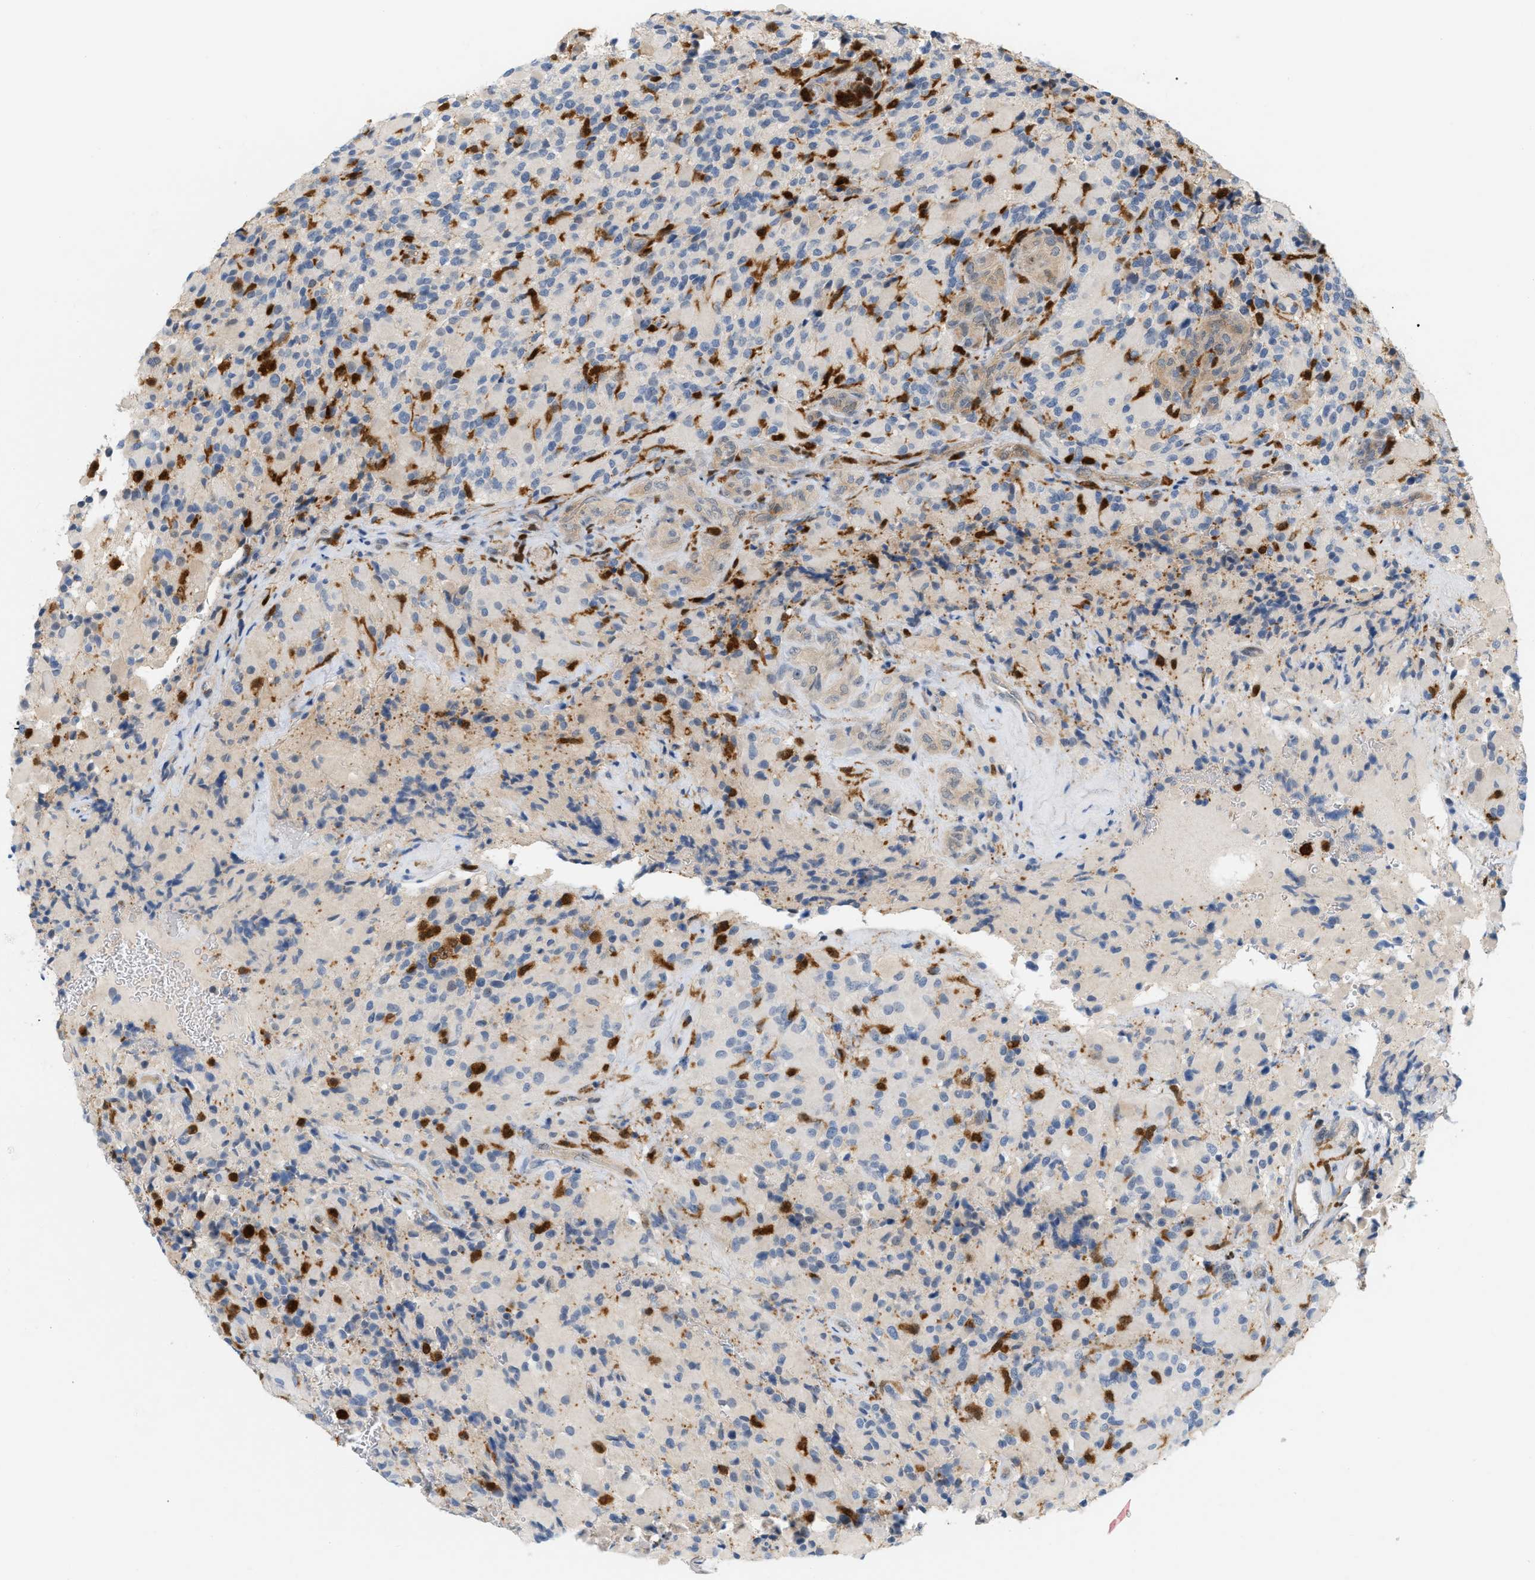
{"staining": {"intensity": "strong", "quantity": "<25%", "location": "cytoplasmic/membranous,nuclear"}, "tissue": "glioma", "cell_type": "Tumor cells", "image_type": "cancer", "snomed": [{"axis": "morphology", "description": "Glioma, malignant, High grade"}, {"axis": "topography", "description": "Brain"}], "caption": "Strong cytoplasmic/membranous and nuclear protein staining is identified in about <25% of tumor cells in high-grade glioma (malignant).", "gene": "PYCARD", "patient": {"sex": "male", "age": 71}}